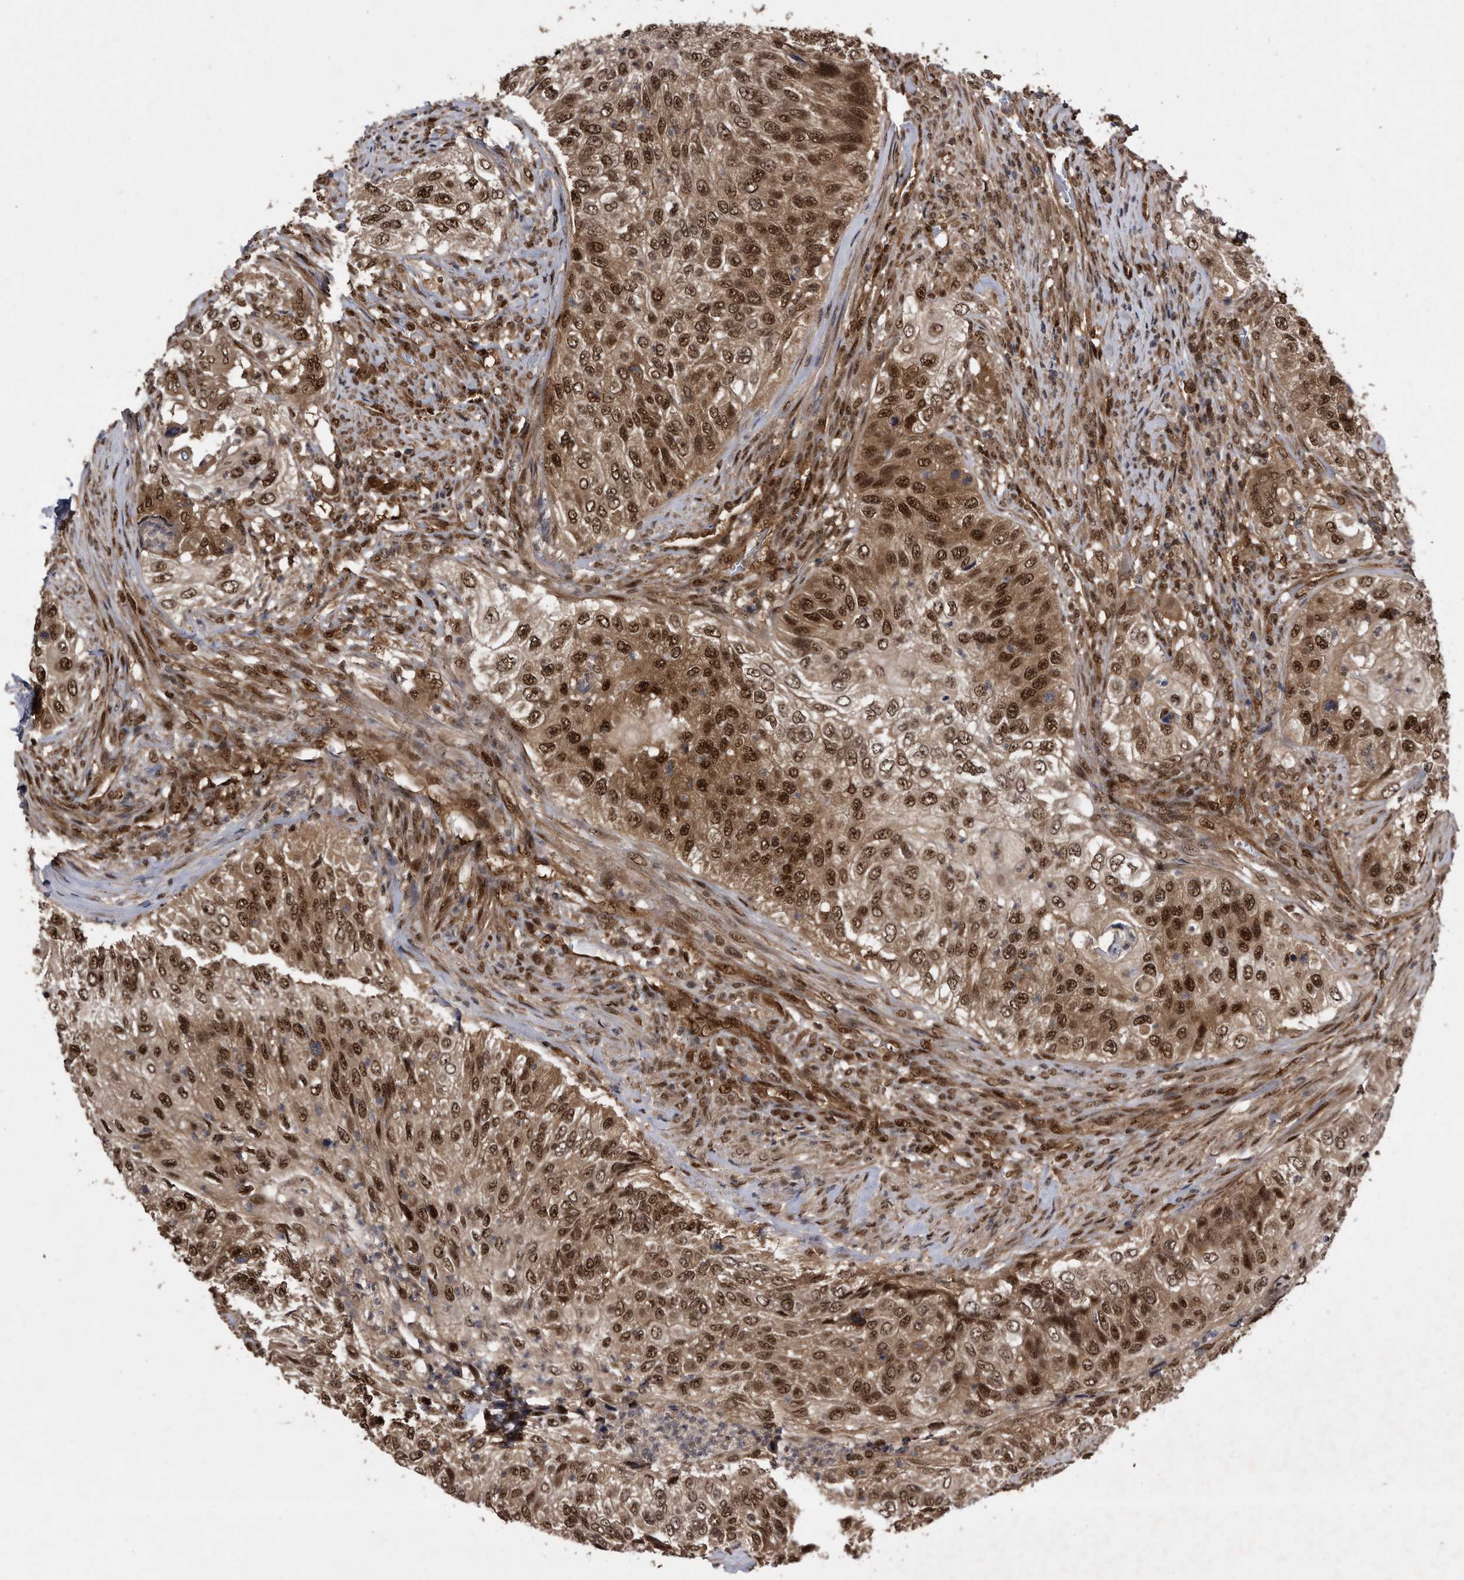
{"staining": {"intensity": "moderate", "quantity": ">75%", "location": "cytoplasmic/membranous,nuclear"}, "tissue": "urothelial cancer", "cell_type": "Tumor cells", "image_type": "cancer", "snomed": [{"axis": "morphology", "description": "Urothelial carcinoma, High grade"}, {"axis": "topography", "description": "Urinary bladder"}], "caption": "Tumor cells exhibit medium levels of moderate cytoplasmic/membranous and nuclear expression in approximately >75% of cells in human urothelial cancer.", "gene": "RAD23B", "patient": {"sex": "female", "age": 60}}